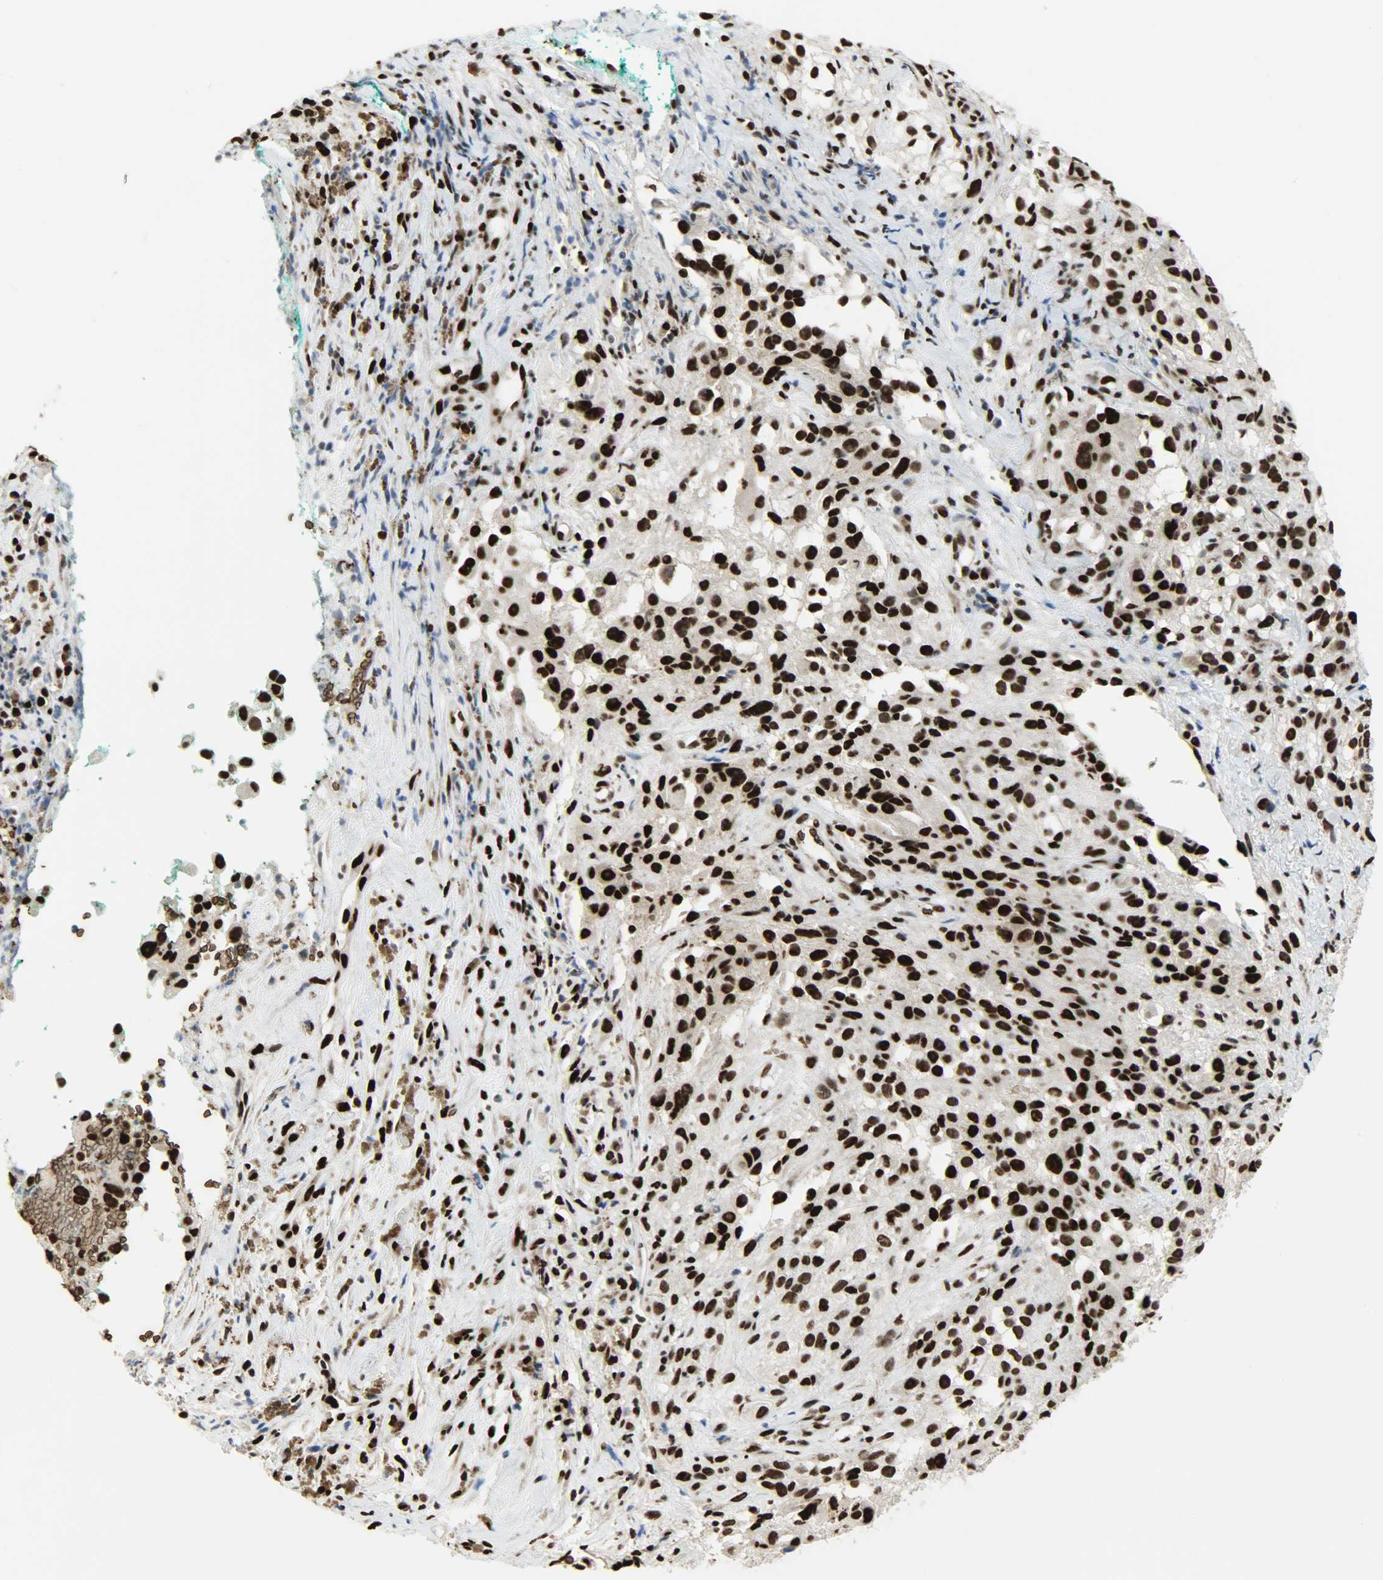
{"staining": {"intensity": "strong", "quantity": ">75%", "location": "cytoplasmic/membranous,nuclear"}, "tissue": "melanoma", "cell_type": "Tumor cells", "image_type": "cancer", "snomed": [{"axis": "morphology", "description": "Necrosis, NOS"}, {"axis": "morphology", "description": "Malignant melanoma, NOS"}, {"axis": "topography", "description": "Skin"}], "caption": "Human melanoma stained with a brown dye reveals strong cytoplasmic/membranous and nuclear positive expression in about >75% of tumor cells.", "gene": "SNAI1", "patient": {"sex": "female", "age": 87}}